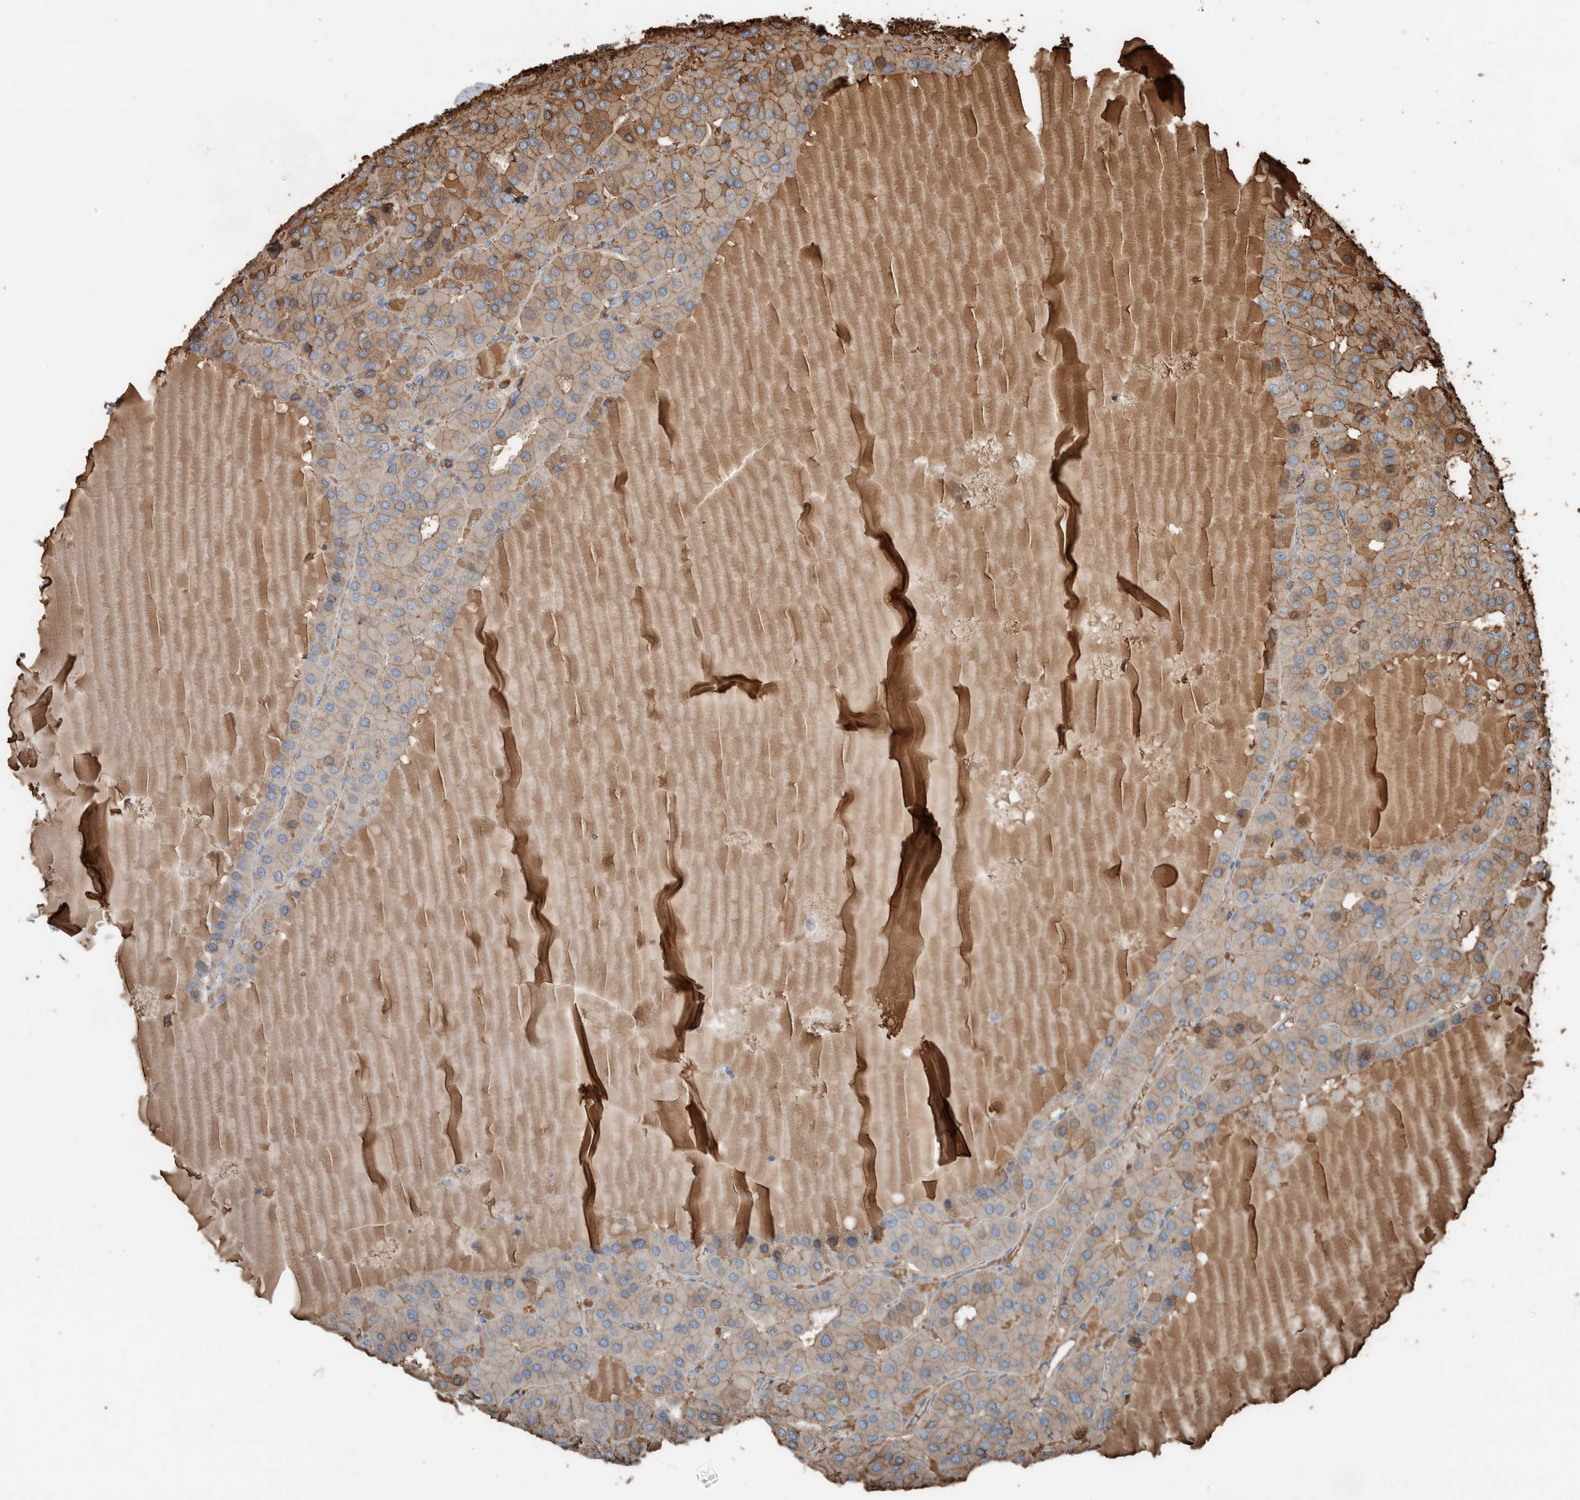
{"staining": {"intensity": "weak", "quantity": "25%-75%", "location": "cytoplasmic/membranous"}, "tissue": "parathyroid gland", "cell_type": "Glandular cells", "image_type": "normal", "snomed": [{"axis": "morphology", "description": "Normal tissue, NOS"}, {"axis": "morphology", "description": "Adenoma, NOS"}, {"axis": "topography", "description": "Parathyroid gland"}], "caption": "Immunohistochemistry photomicrograph of normal human parathyroid gland stained for a protein (brown), which shows low levels of weak cytoplasmic/membranous expression in approximately 25%-75% of glandular cells.", "gene": "USP34", "patient": {"sex": "female", "age": 86}}